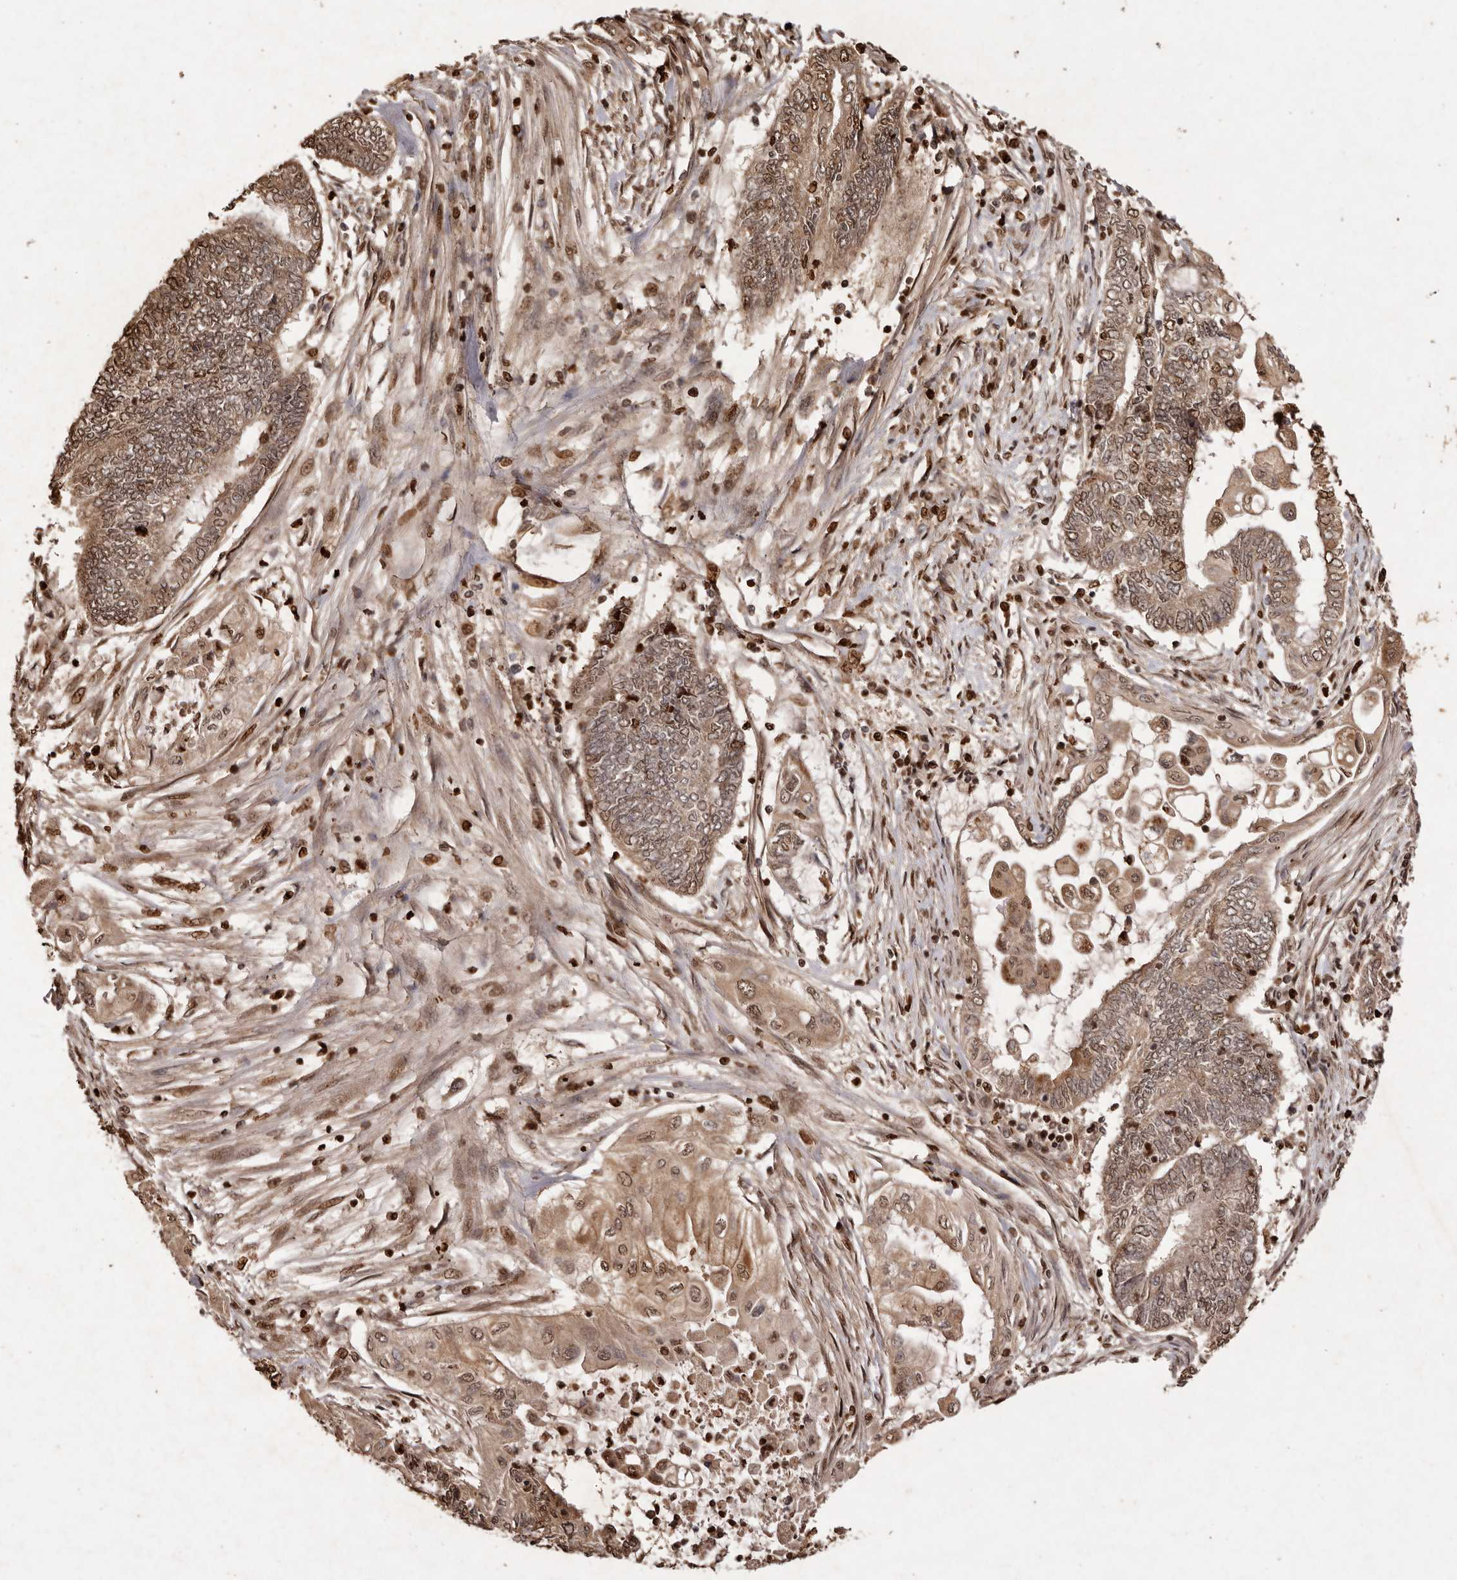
{"staining": {"intensity": "moderate", "quantity": ">75%", "location": "cytoplasmic/membranous,nuclear"}, "tissue": "endometrial cancer", "cell_type": "Tumor cells", "image_type": "cancer", "snomed": [{"axis": "morphology", "description": "Adenocarcinoma, NOS"}, {"axis": "topography", "description": "Uterus"}, {"axis": "topography", "description": "Endometrium"}], "caption": "Immunohistochemistry (IHC) image of endometrial cancer stained for a protein (brown), which demonstrates medium levels of moderate cytoplasmic/membranous and nuclear positivity in about >75% of tumor cells.", "gene": "NOTCH1", "patient": {"sex": "female", "age": 70}}